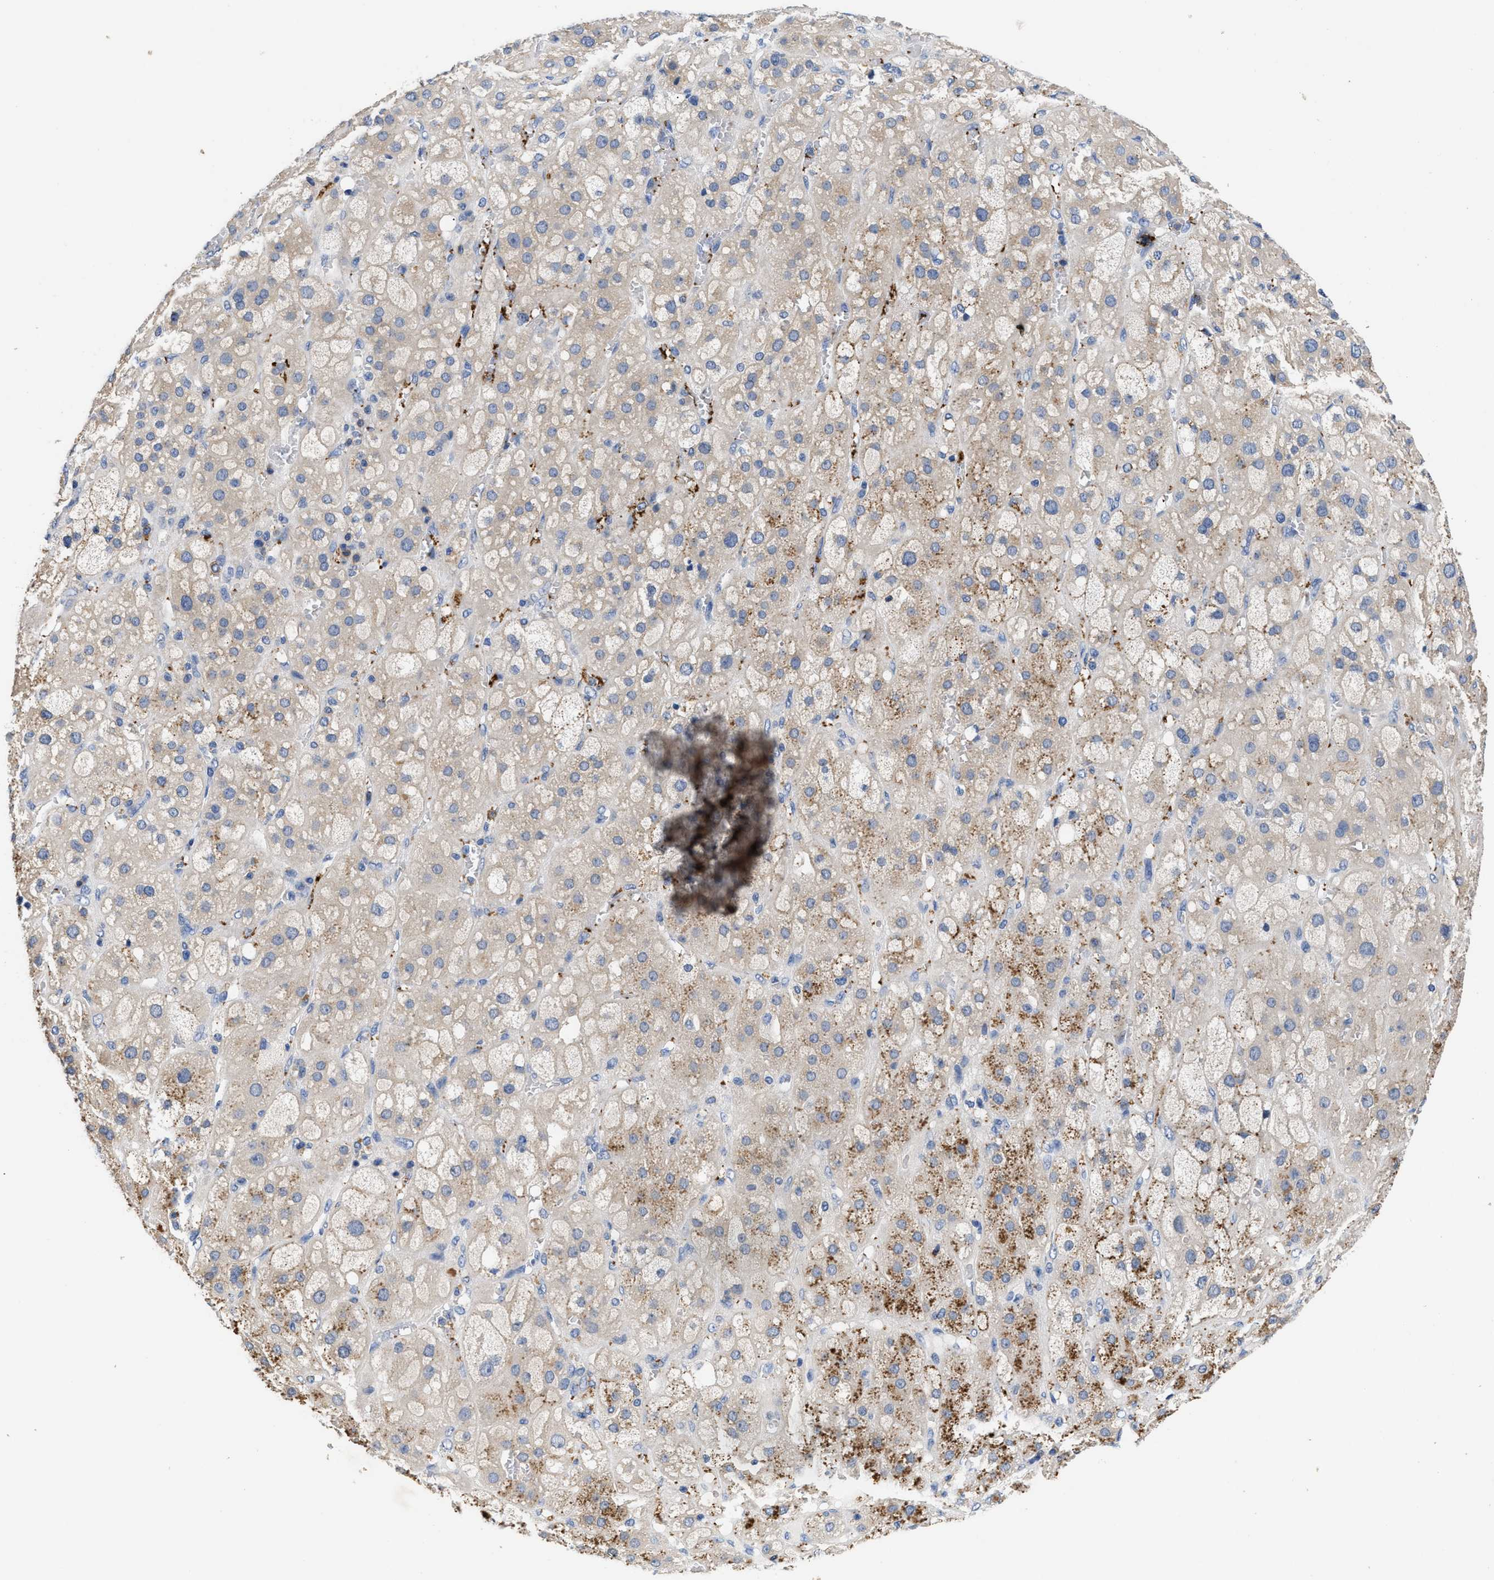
{"staining": {"intensity": "moderate", "quantity": "<25%", "location": "cytoplasmic/membranous"}, "tissue": "adrenal gland", "cell_type": "Glandular cells", "image_type": "normal", "snomed": [{"axis": "morphology", "description": "Normal tissue, NOS"}, {"axis": "topography", "description": "Adrenal gland"}], "caption": "The photomicrograph reveals staining of unremarkable adrenal gland, revealing moderate cytoplasmic/membranous protein expression (brown color) within glandular cells. The staining is performed using DAB (3,3'-diaminobenzidine) brown chromogen to label protein expression. The nuclei are counter-stained blue using hematoxylin.", "gene": "CCDC171", "patient": {"sex": "female", "age": 47}}